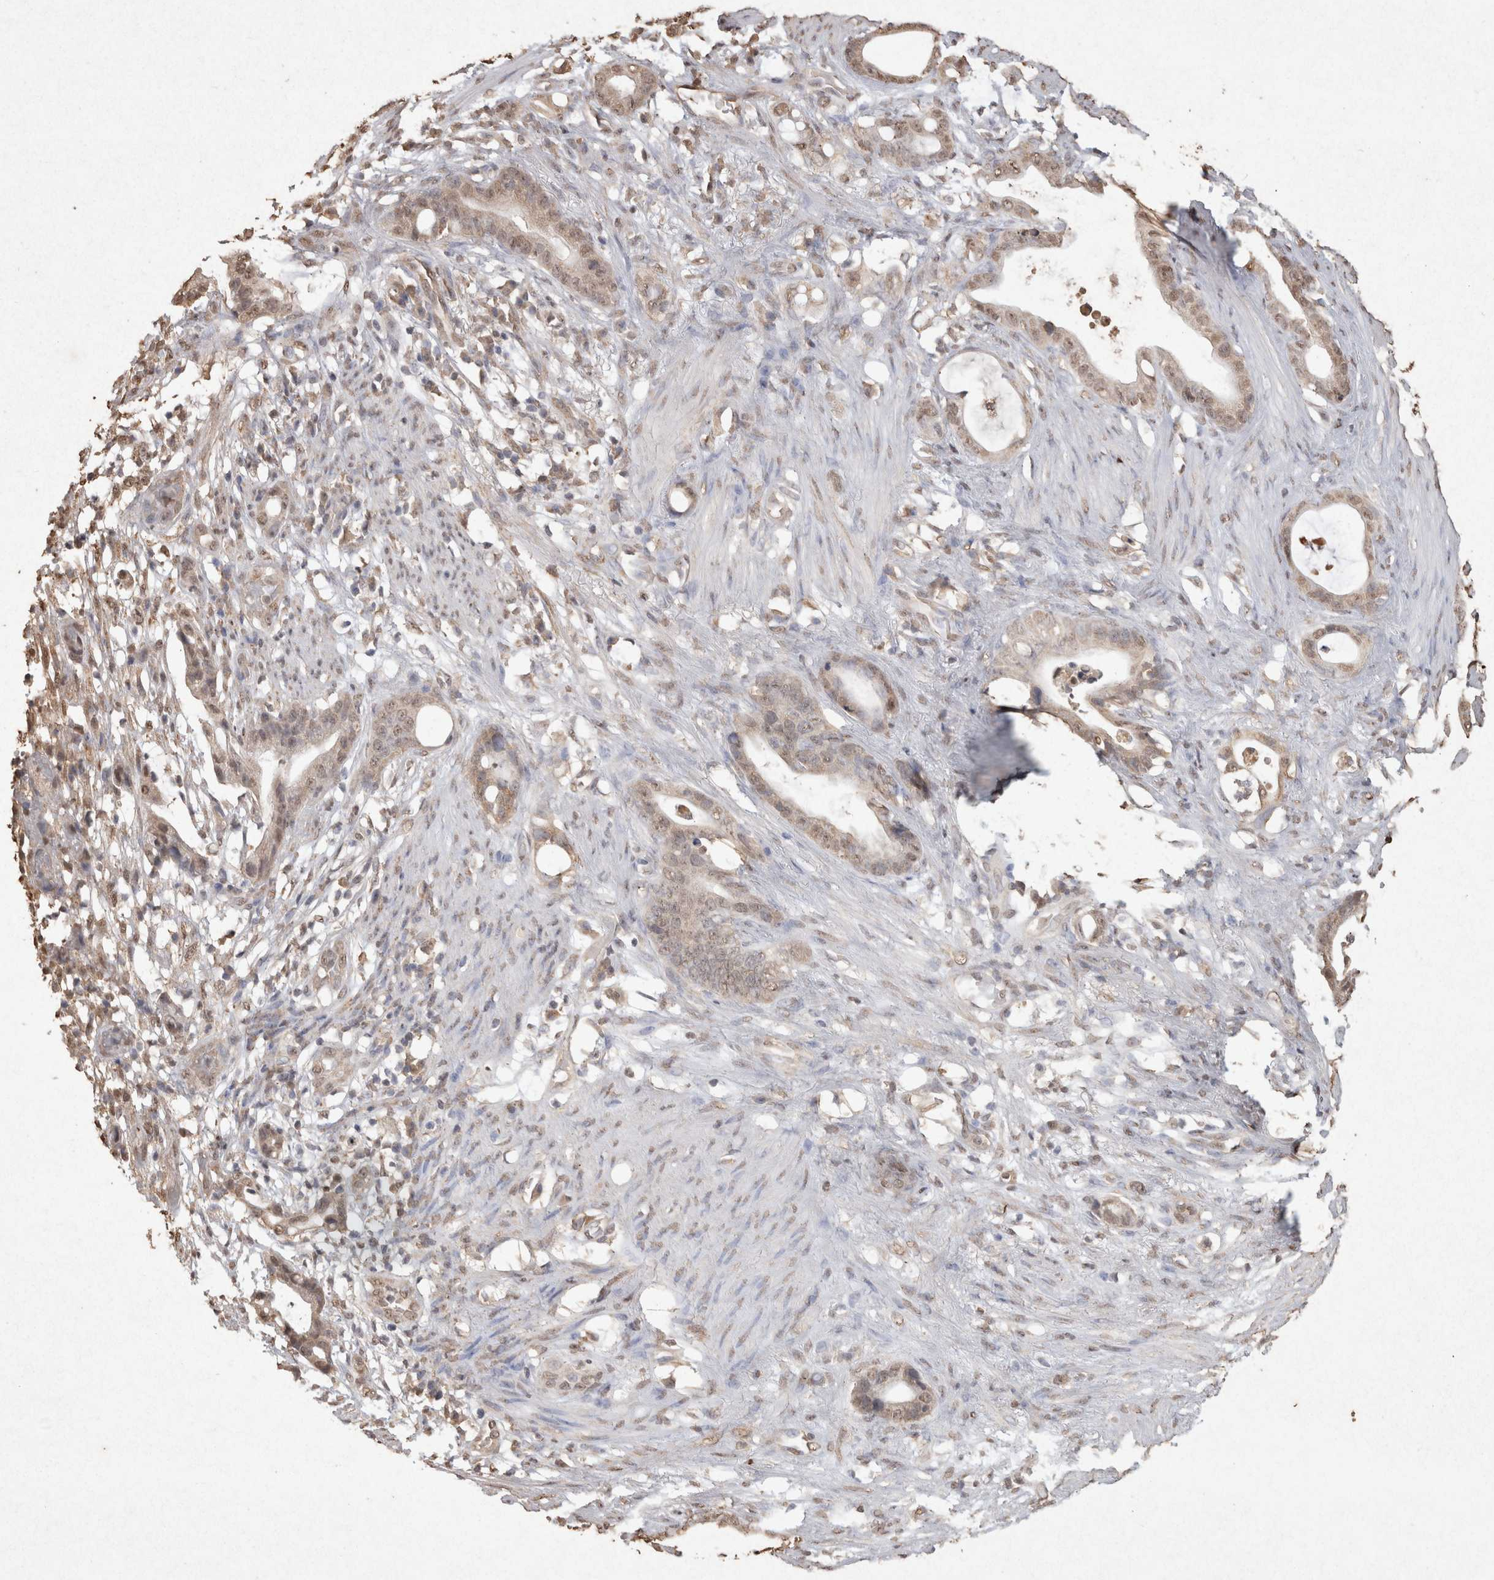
{"staining": {"intensity": "weak", "quantity": ">75%", "location": "nuclear"}, "tissue": "stomach cancer", "cell_type": "Tumor cells", "image_type": "cancer", "snomed": [{"axis": "morphology", "description": "Adenocarcinoma, NOS"}, {"axis": "topography", "description": "Stomach"}], "caption": "Tumor cells exhibit low levels of weak nuclear positivity in about >75% of cells in human stomach cancer.", "gene": "MLX", "patient": {"sex": "female", "age": 75}}